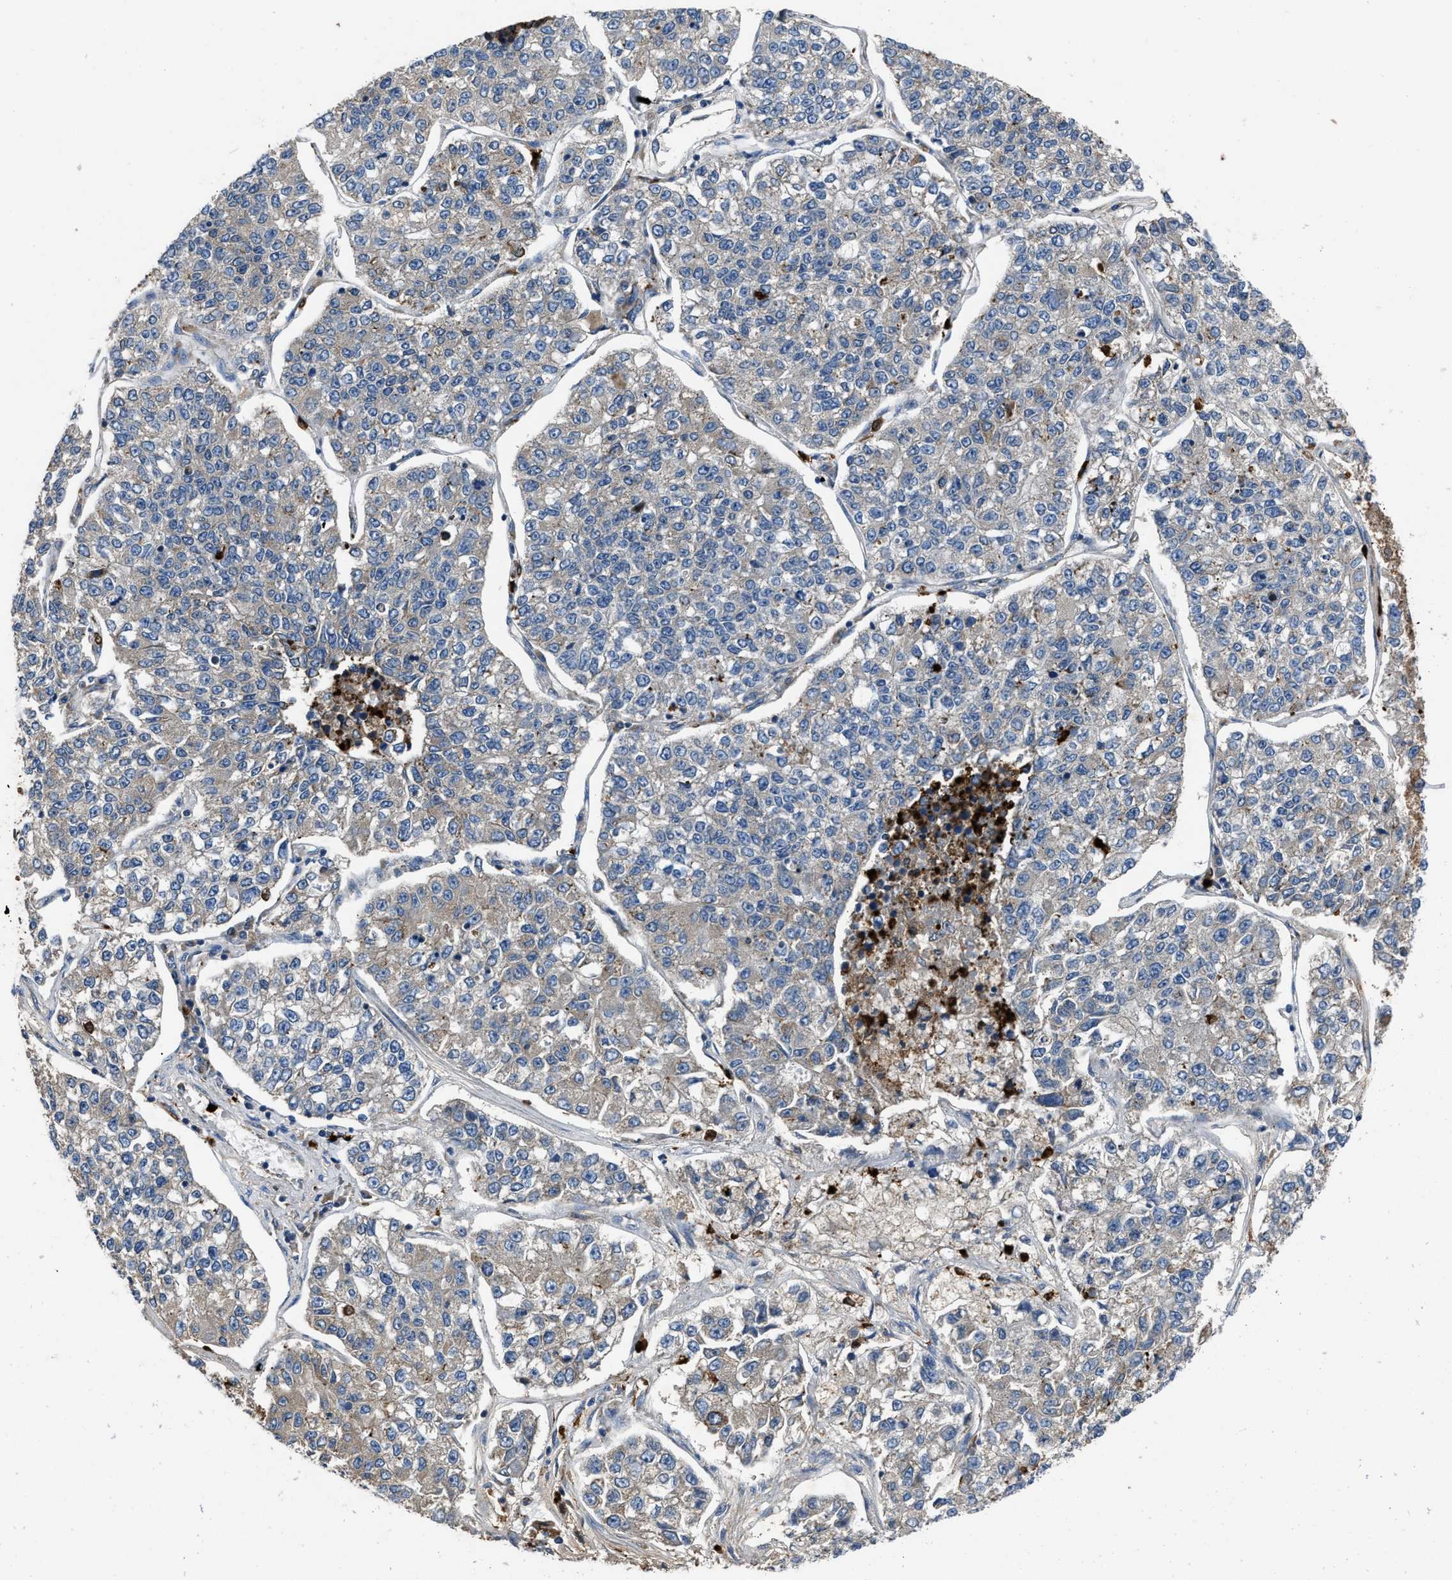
{"staining": {"intensity": "negative", "quantity": "none", "location": "none"}, "tissue": "lung cancer", "cell_type": "Tumor cells", "image_type": "cancer", "snomed": [{"axis": "morphology", "description": "Adenocarcinoma, NOS"}, {"axis": "topography", "description": "Lung"}], "caption": "Immunohistochemical staining of human lung cancer shows no significant positivity in tumor cells.", "gene": "ANGPT1", "patient": {"sex": "male", "age": 49}}